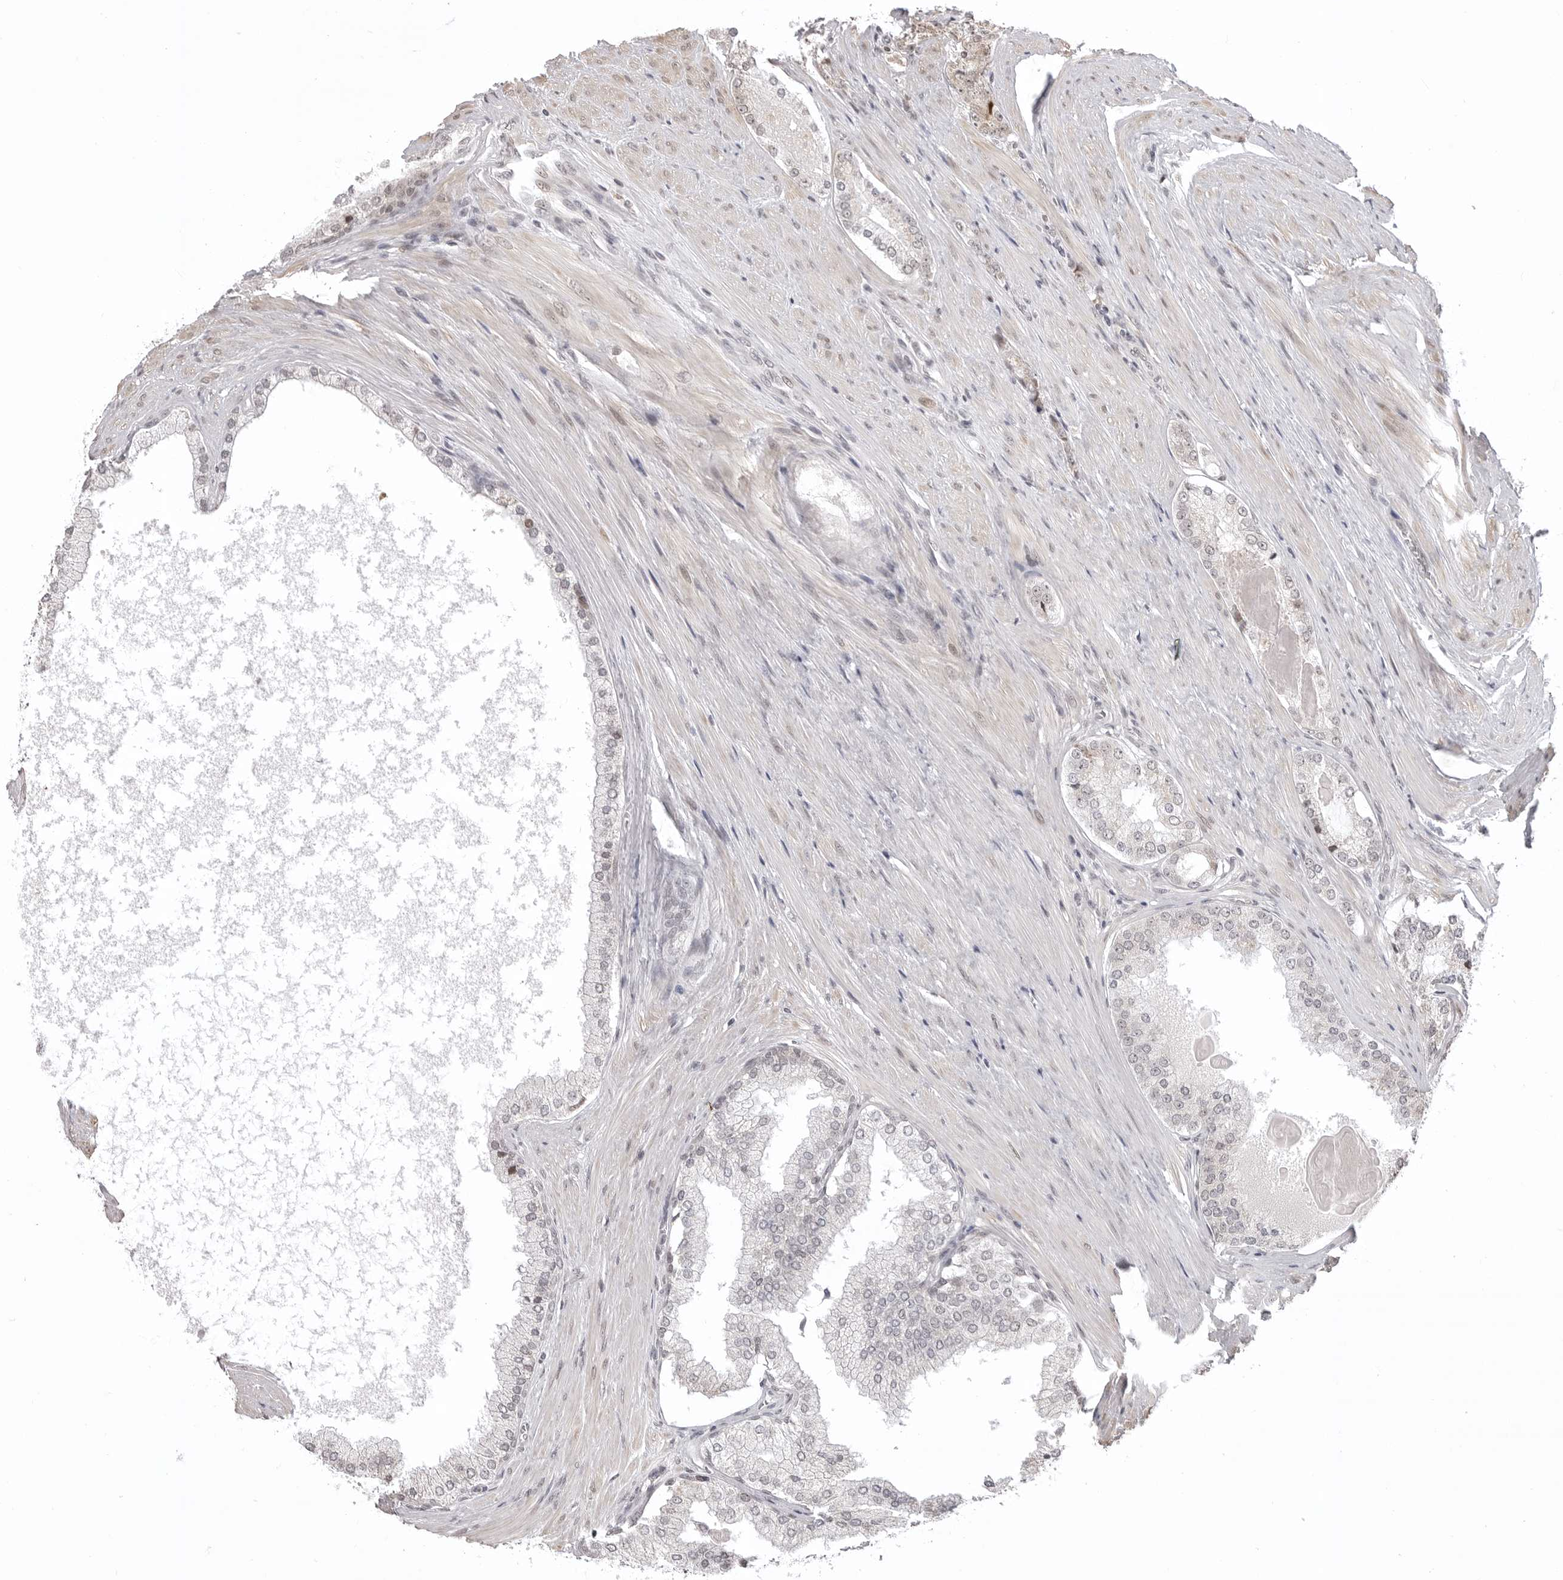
{"staining": {"intensity": "negative", "quantity": "none", "location": "none"}, "tissue": "prostate cancer", "cell_type": "Tumor cells", "image_type": "cancer", "snomed": [{"axis": "morphology", "description": "Adenocarcinoma, High grade"}, {"axis": "topography", "description": "Prostate"}], "caption": "Adenocarcinoma (high-grade) (prostate) was stained to show a protein in brown. There is no significant staining in tumor cells. Nuclei are stained in blue.", "gene": "PHF3", "patient": {"sex": "male", "age": 60}}